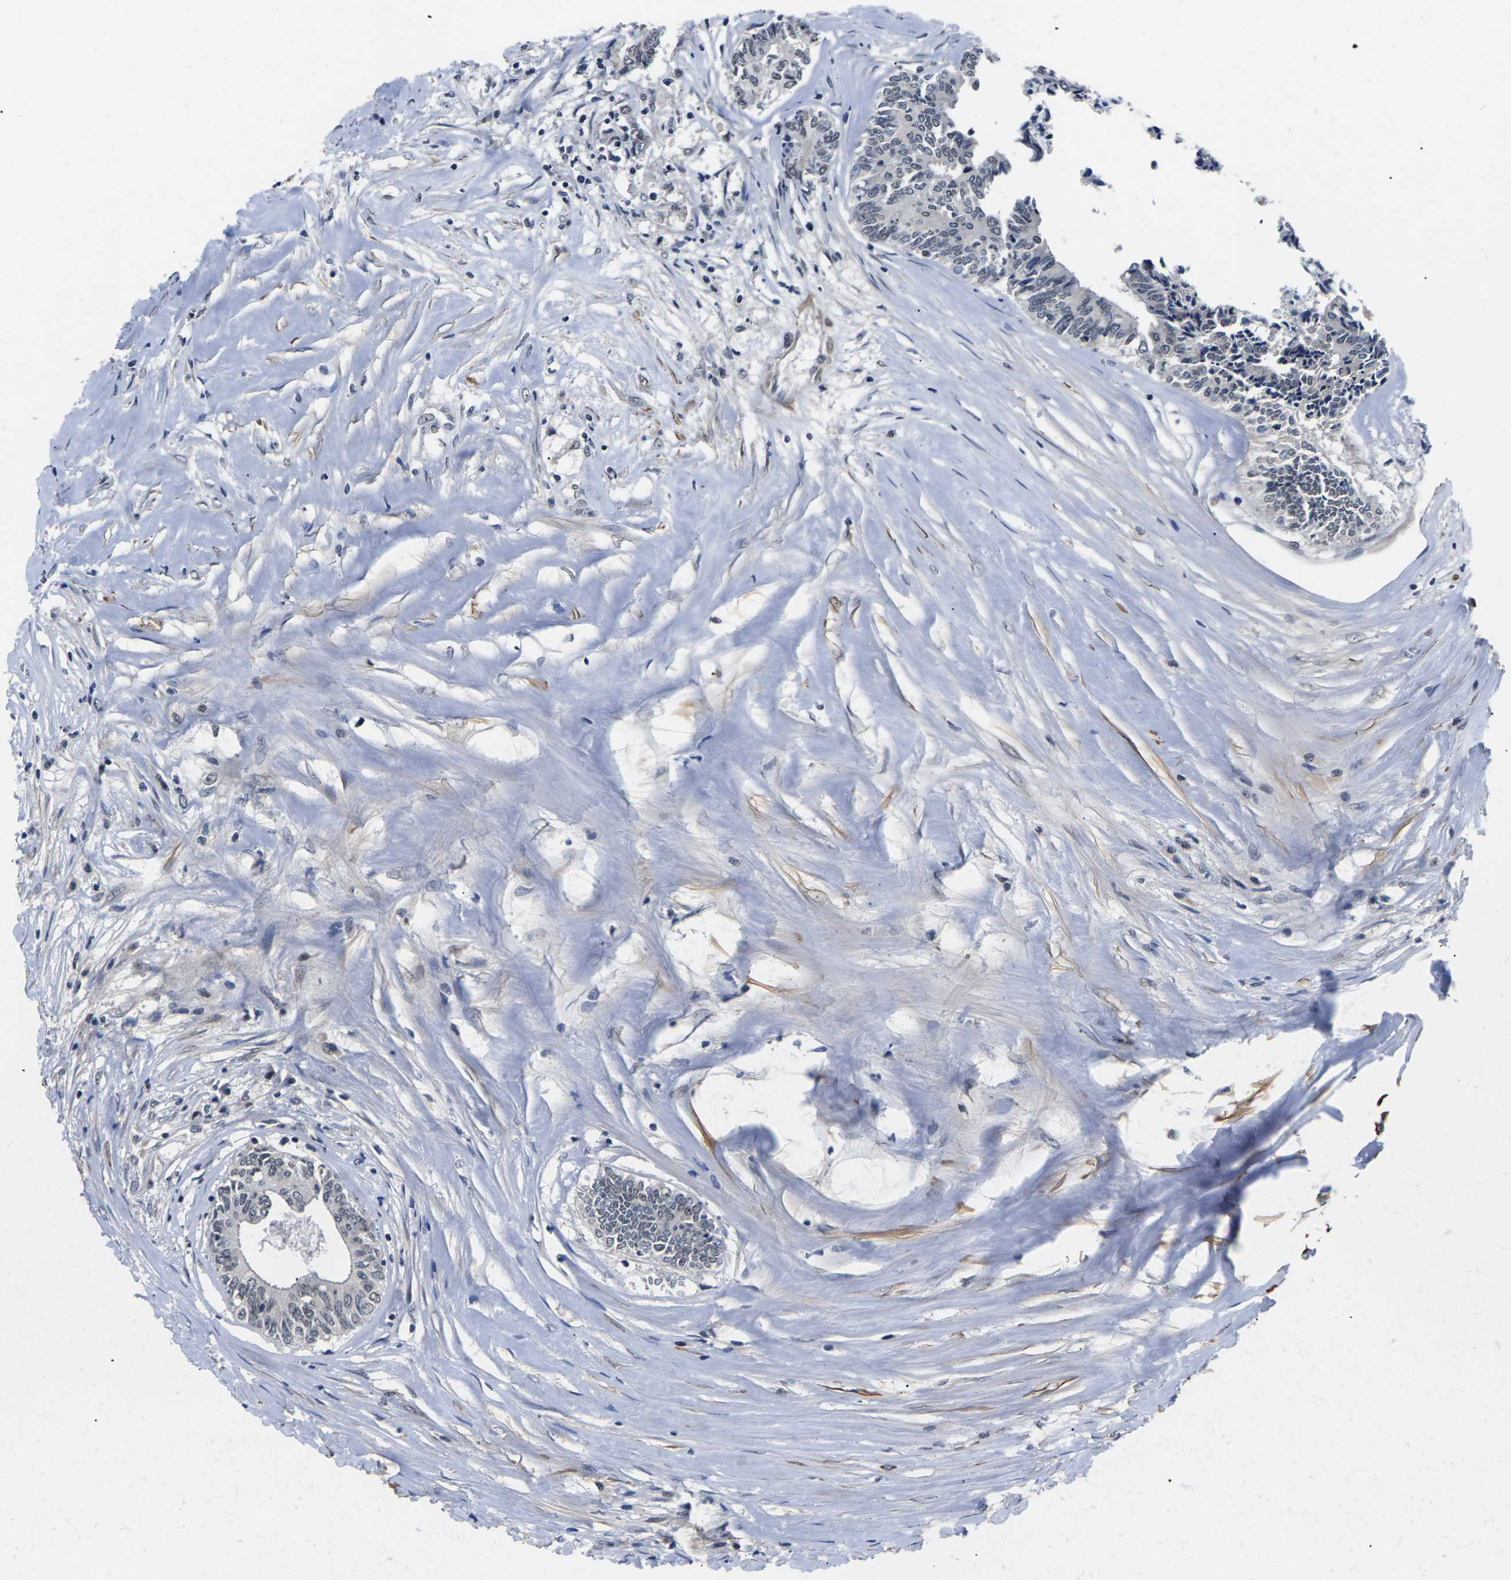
{"staining": {"intensity": "negative", "quantity": "none", "location": "none"}, "tissue": "colorectal cancer", "cell_type": "Tumor cells", "image_type": "cancer", "snomed": [{"axis": "morphology", "description": "Adenocarcinoma, NOS"}, {"axis": "topography", "description": "Rectum"}], "caption": "Image shows no protein expression in tumor cells of colorectal cancer tissue.", "gene": "ST6GAL2", "patient": {"sex": "male", "age": 63}}